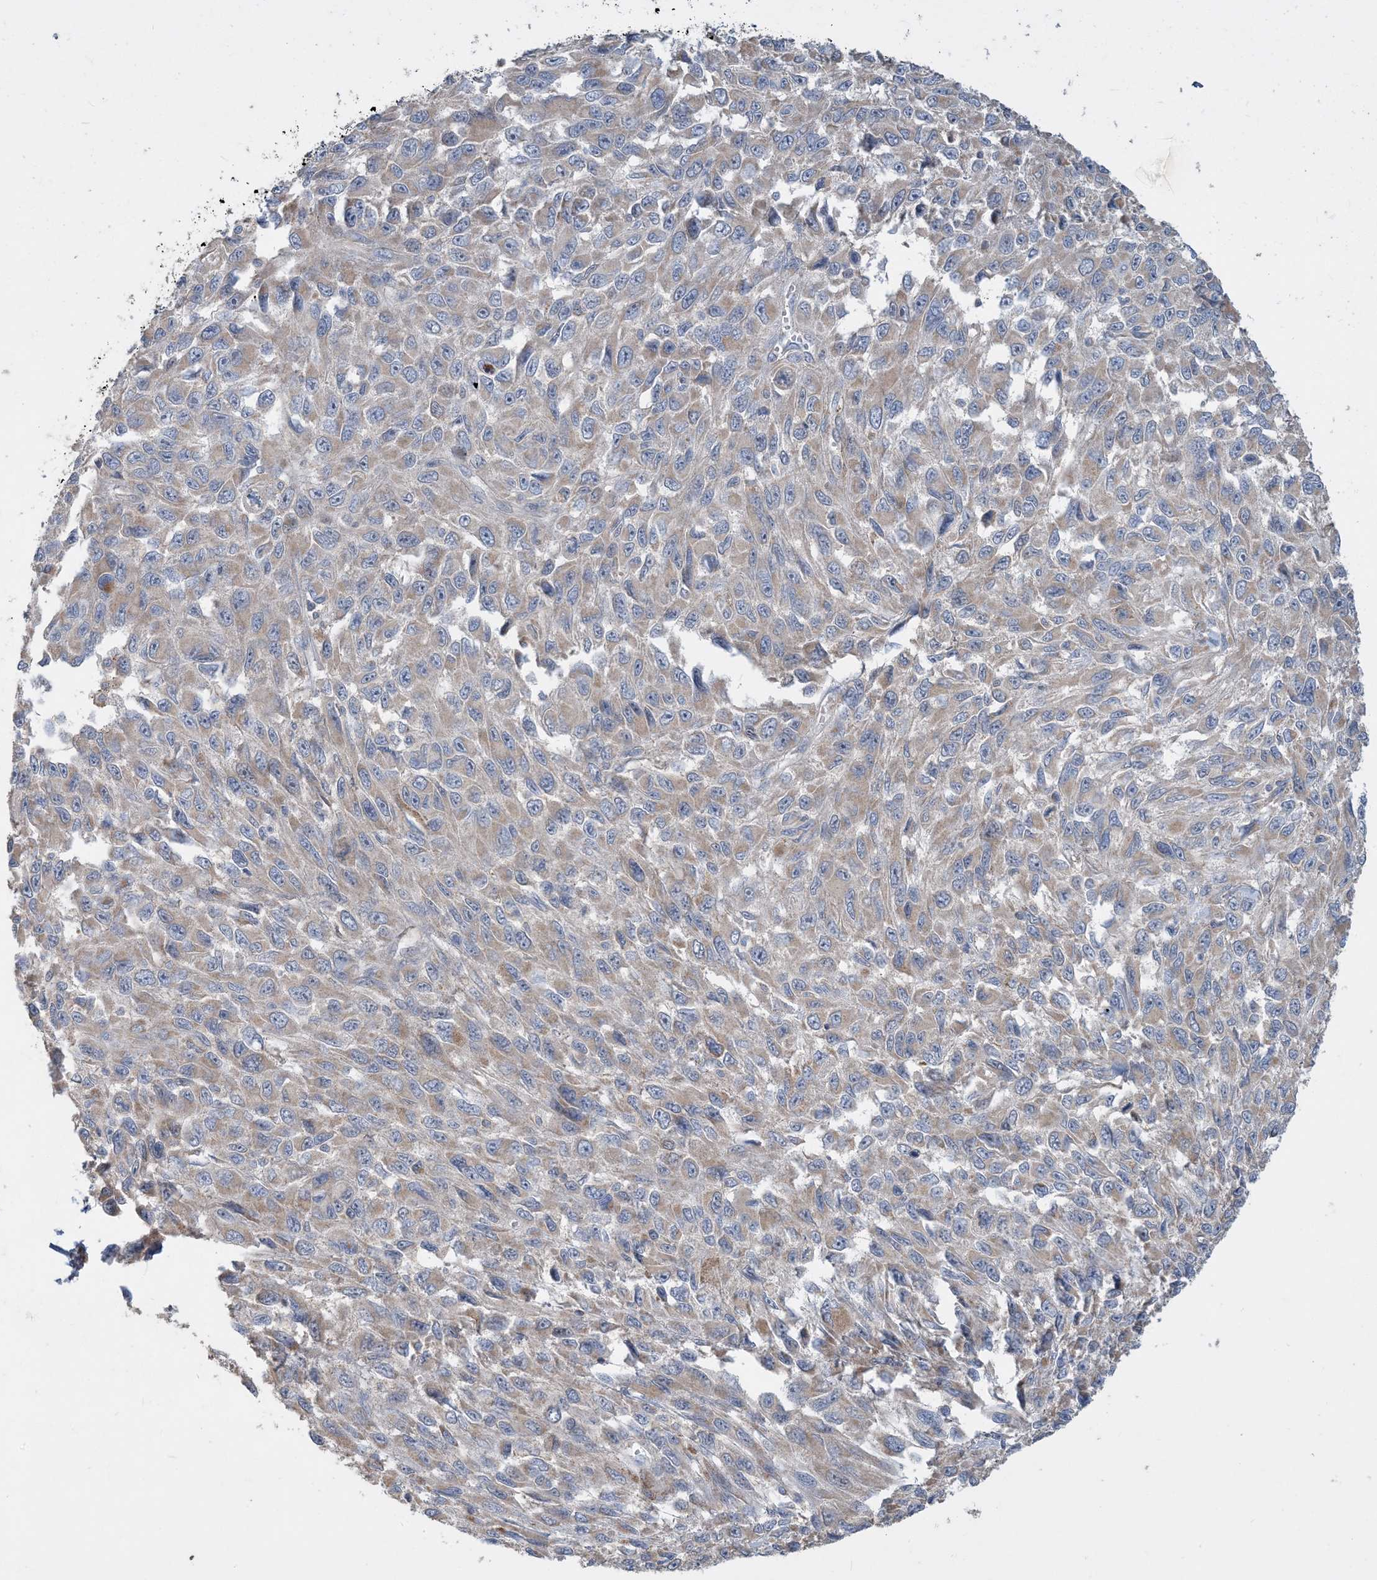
{"staining": {"intensity": "weak", "quantity": "25%-75%", "location": "cytoplasmic/membranous"}, "tissue": "melanoma", "cell_type": "Tumor cells", "image_type": "cancer", "snomed": [{"axis": "morphology", "description": "Malignant melanoma, NOS"}, {"axis": "topography", "description": "Skin"}], "caption": "Melanoma tissue demonstrates weak cytoplasmic/membranous expression in about 25%-75% of tumor cells, visualized by immunohistochemistry. Nuclei are stained in blue.", "gene": "ECHDC1", "patient": {"sex": "female", "age": 96}}